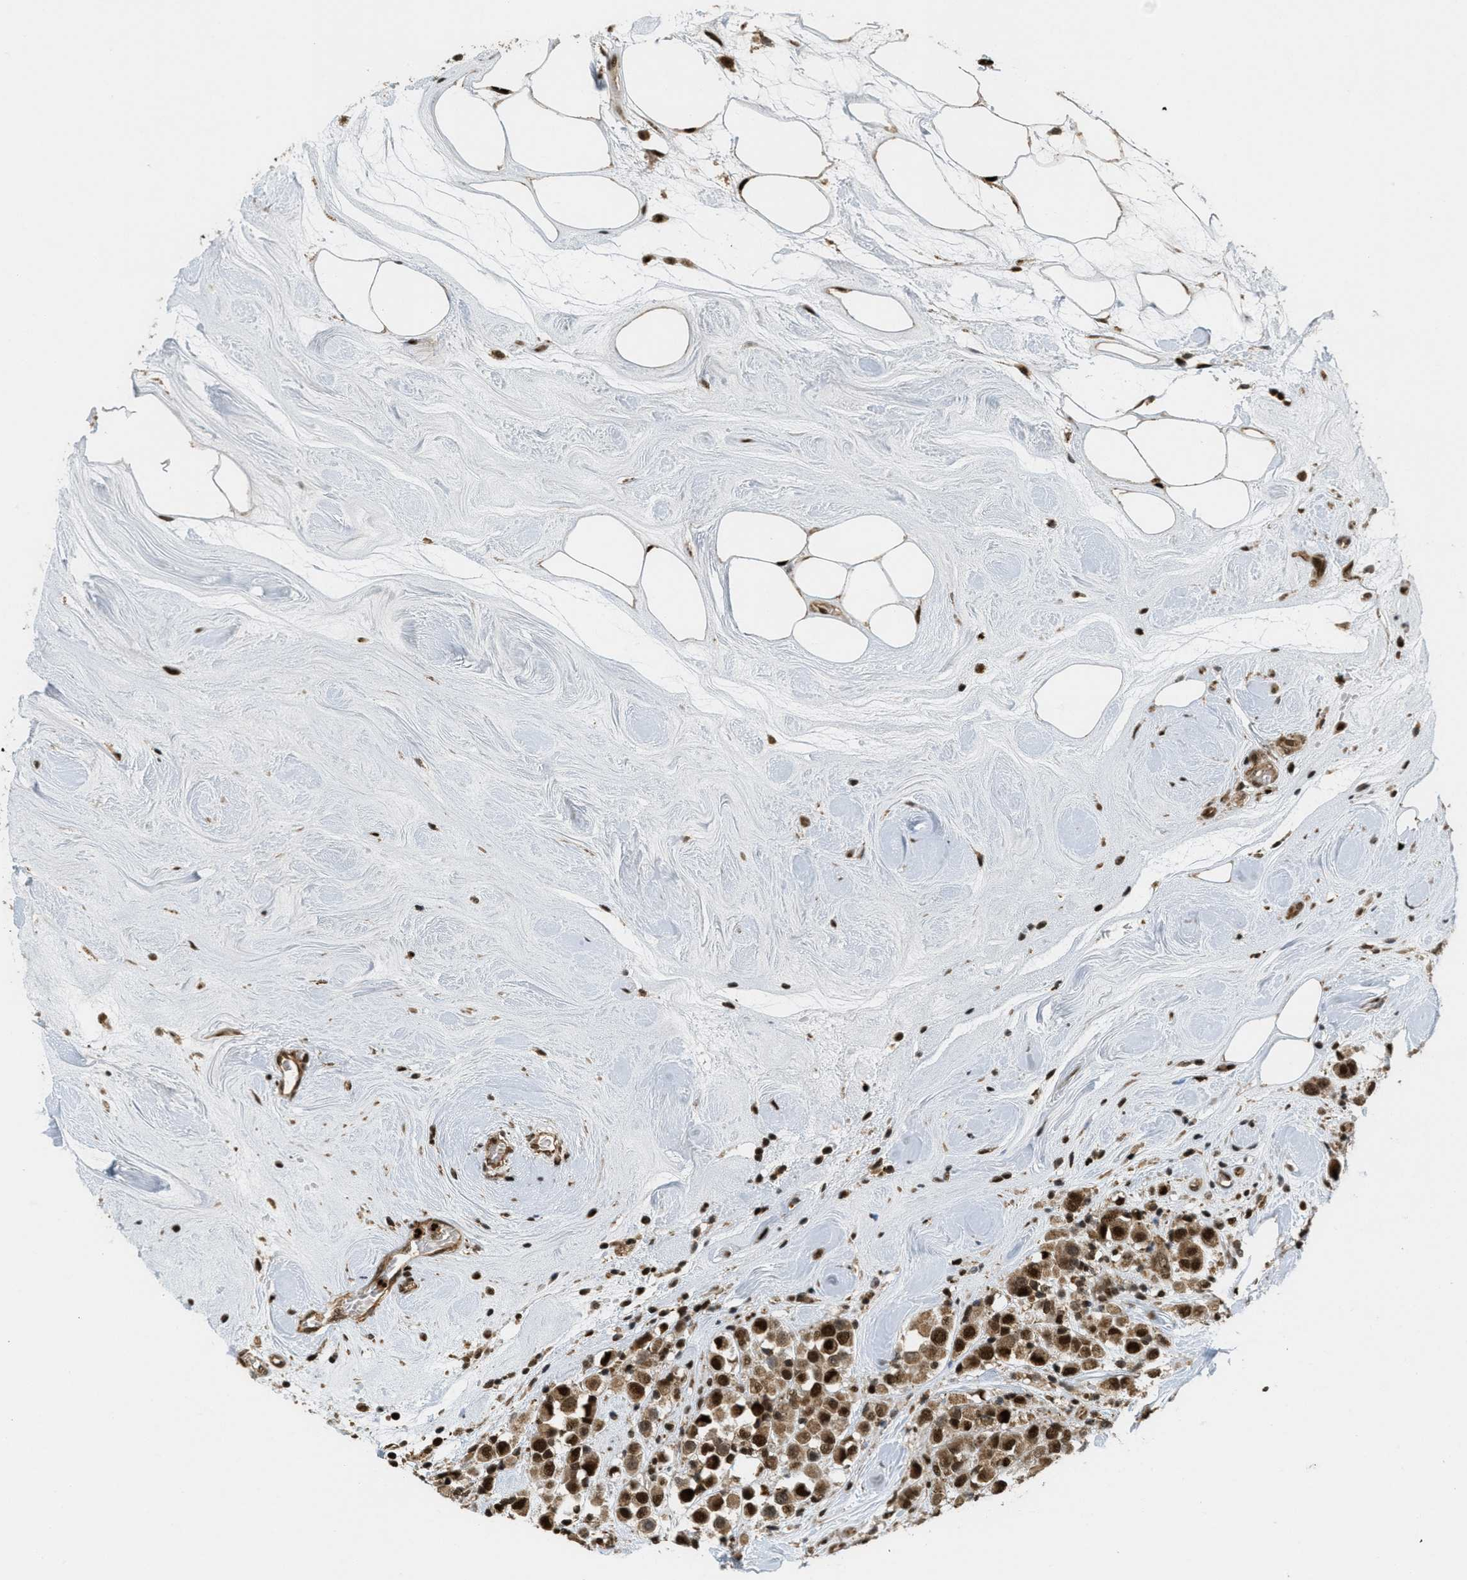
{"staining": {"intensity": "strong", "quantity": ">75%", "location": "cytoplasmic/membranous,nuclear"}, "tissue": "breast cancer", "cell_type": "Tumor cells", "image_type": "cancer", "snomed": [{"axis": "morphology", "description": "Duct carcinoma"}, {"axis": "topography", "description": "Breast"}], "caption": "Immunohistochemistry photomicrograph of neoplastic tissue: human breast cancer stained using immunohistochemistry (IHC) exhibits high levels of strong protein expression localized specifically in the cytoplasmic/membranous and nuclear of tumor cells, appearing as a cytoplasmic/membranous and nuclear brown color.", "gene": "TLK1", "patient": {"sex": "female", "age": 61}}